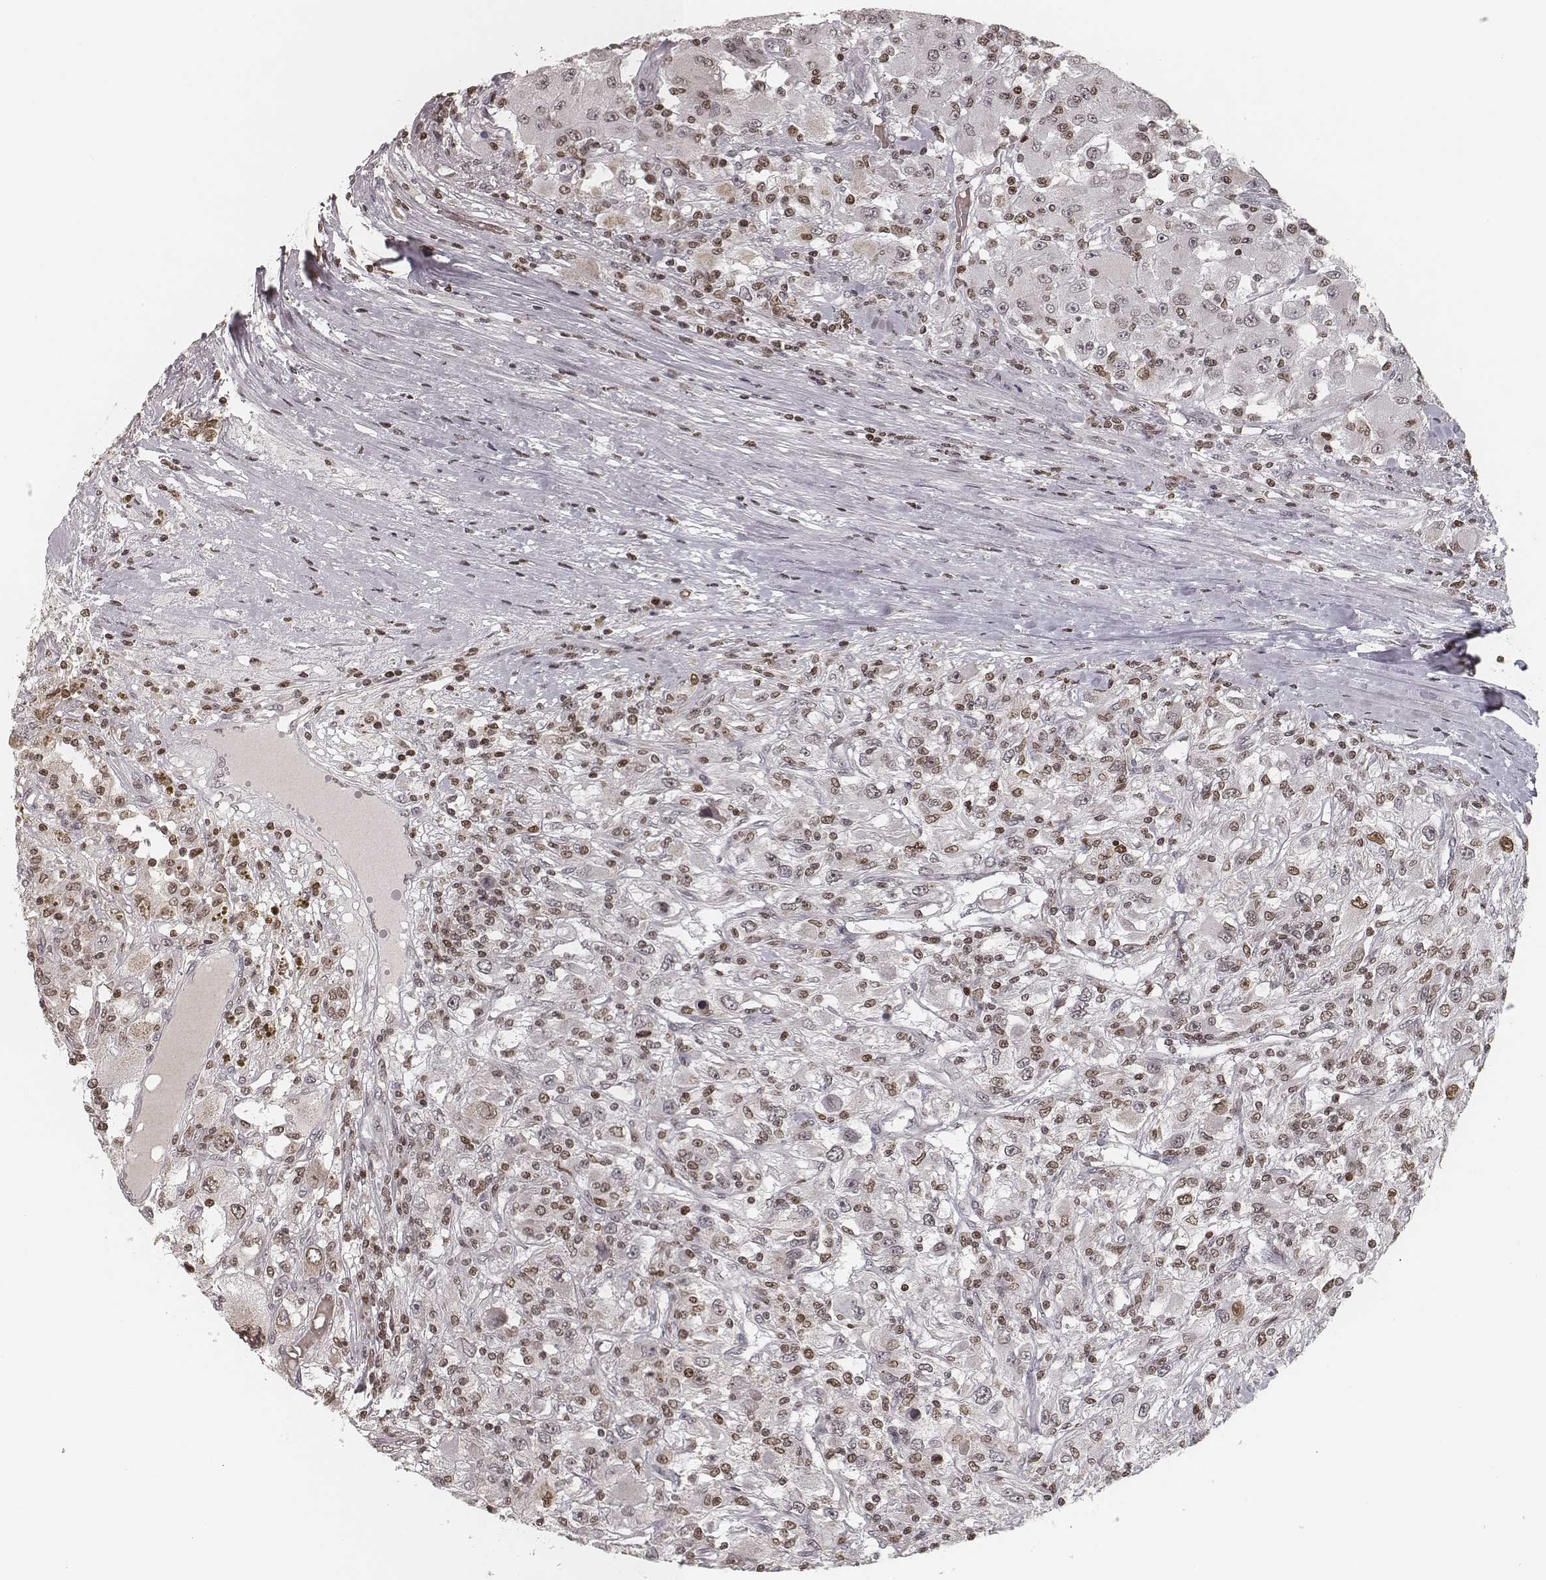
{"staining": {"intensity": "negative", "quantity": "none", "location": "none"}, "tissue": "renal cancer", "cell_type": "Tumor cells", "image_type": "cancer", "snomed": [{"axis": "morphology", "description": "Adenocarcinoma, NOS"}, {"axis": "topography", "description": "Kidney"}], "caption": "A high-resolution histopathology image shows IHC staining of renal cancer, which demonstrates no significant staining in tumor cells.", "gene": "HMGA2", "patient": {"sex": "female", "age": 67}}